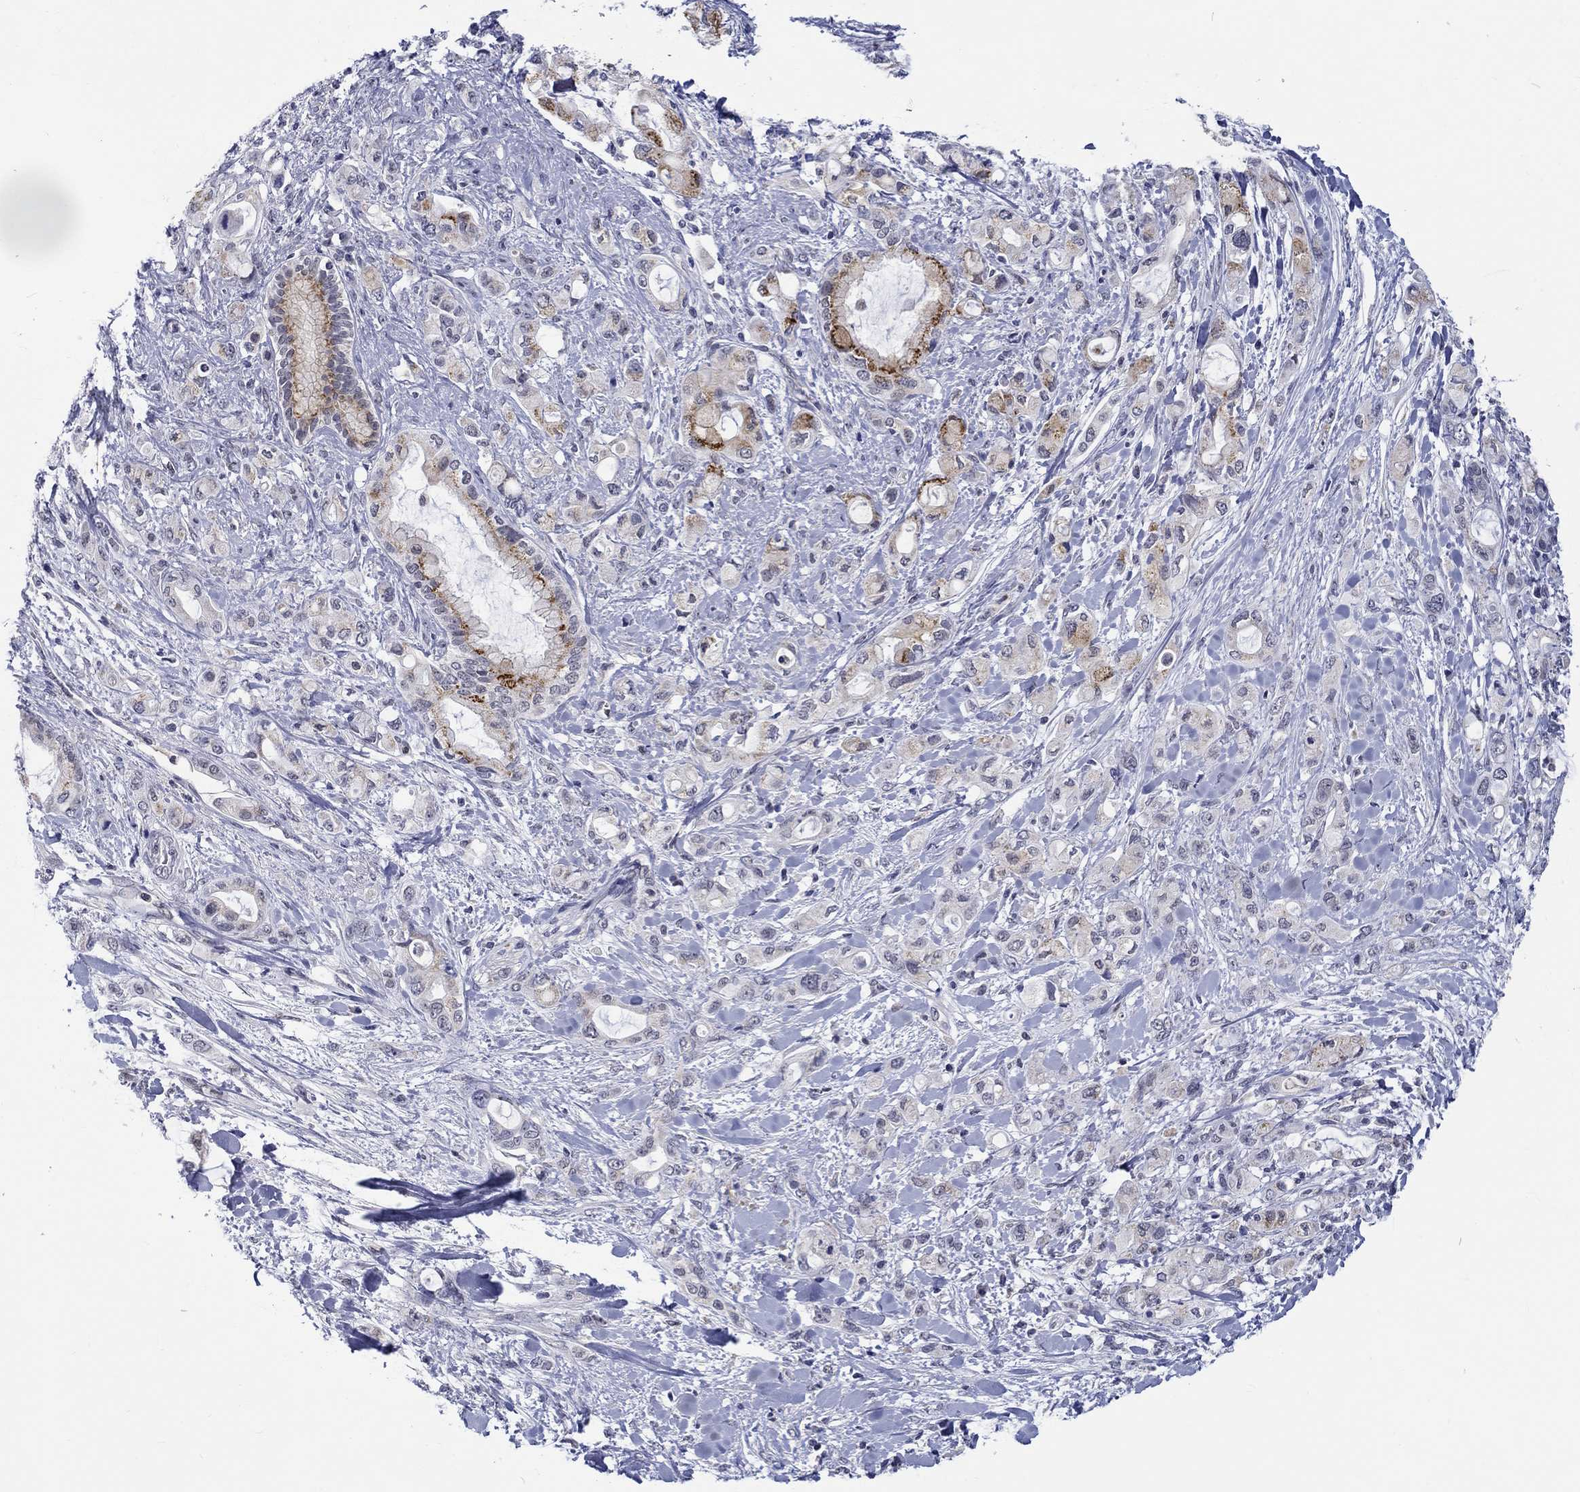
{"staining": {"intensity": "strong", "quantity": "<25%", "location": "cytoplasmic/membranous"}, "tissue": "pancreatic cancer", "cell_type": "Tumor cells", "image_type": "cancer", "snomed": [{"axis": "morphology", "description": "Adenocarcinoma, NOS"}, {"axis": "topography", "description": "Pancreas"}], "caption": "Protein expression by immunohistochemistry demonstrates strong cytoplasmic/membranous expression in about <25% of tumor cells in pancreatic adenocarcinoma.", "gene": "ST6GALNAC1", "patient": {"sex": "female", "age": 56}}